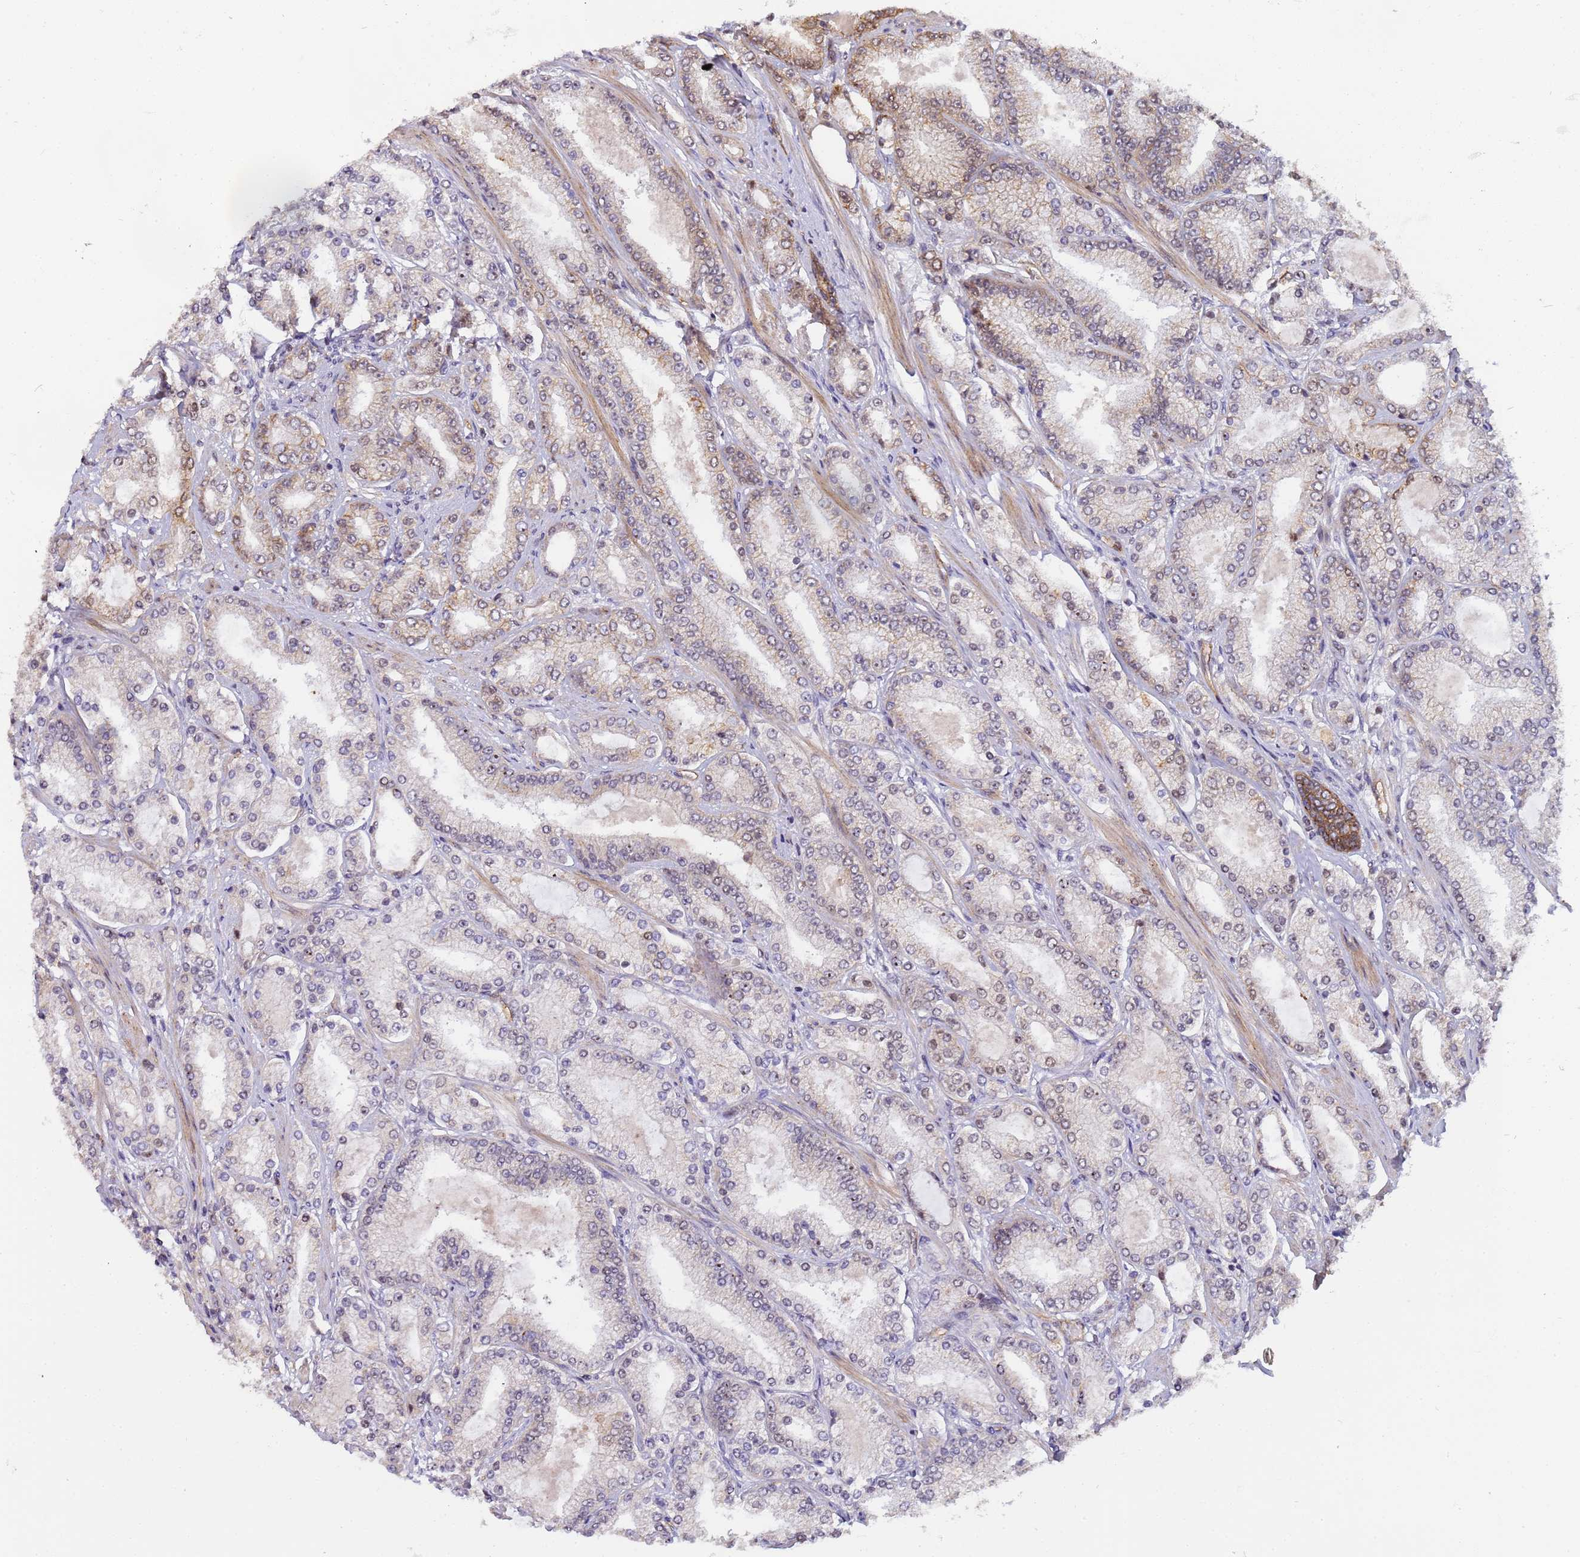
{"staining": {"intensity": "weak", "quantity": "<25%", "location": "cytoplasmic/membranous,nuclear"}, "tissue": "prostate cancer", "cell_type": "Tumor cells", "image_type": "cancer", "snomed": [{"axis": "morphology", "description": "Adenocarcinoma, High grade"}, {"axis": "topography", "description": "Prostate"}], "caption": "Immunohistochemistry photomicrograph of neoplastic tissue: human high-grade adenocarcinoma (prostate) stained with DAB (3,3'-diaminobenzidine) shows no significant protein positivity in tumor cells.", "gene": "EMC2", "patient": {"sex": "male", "age": 68}}